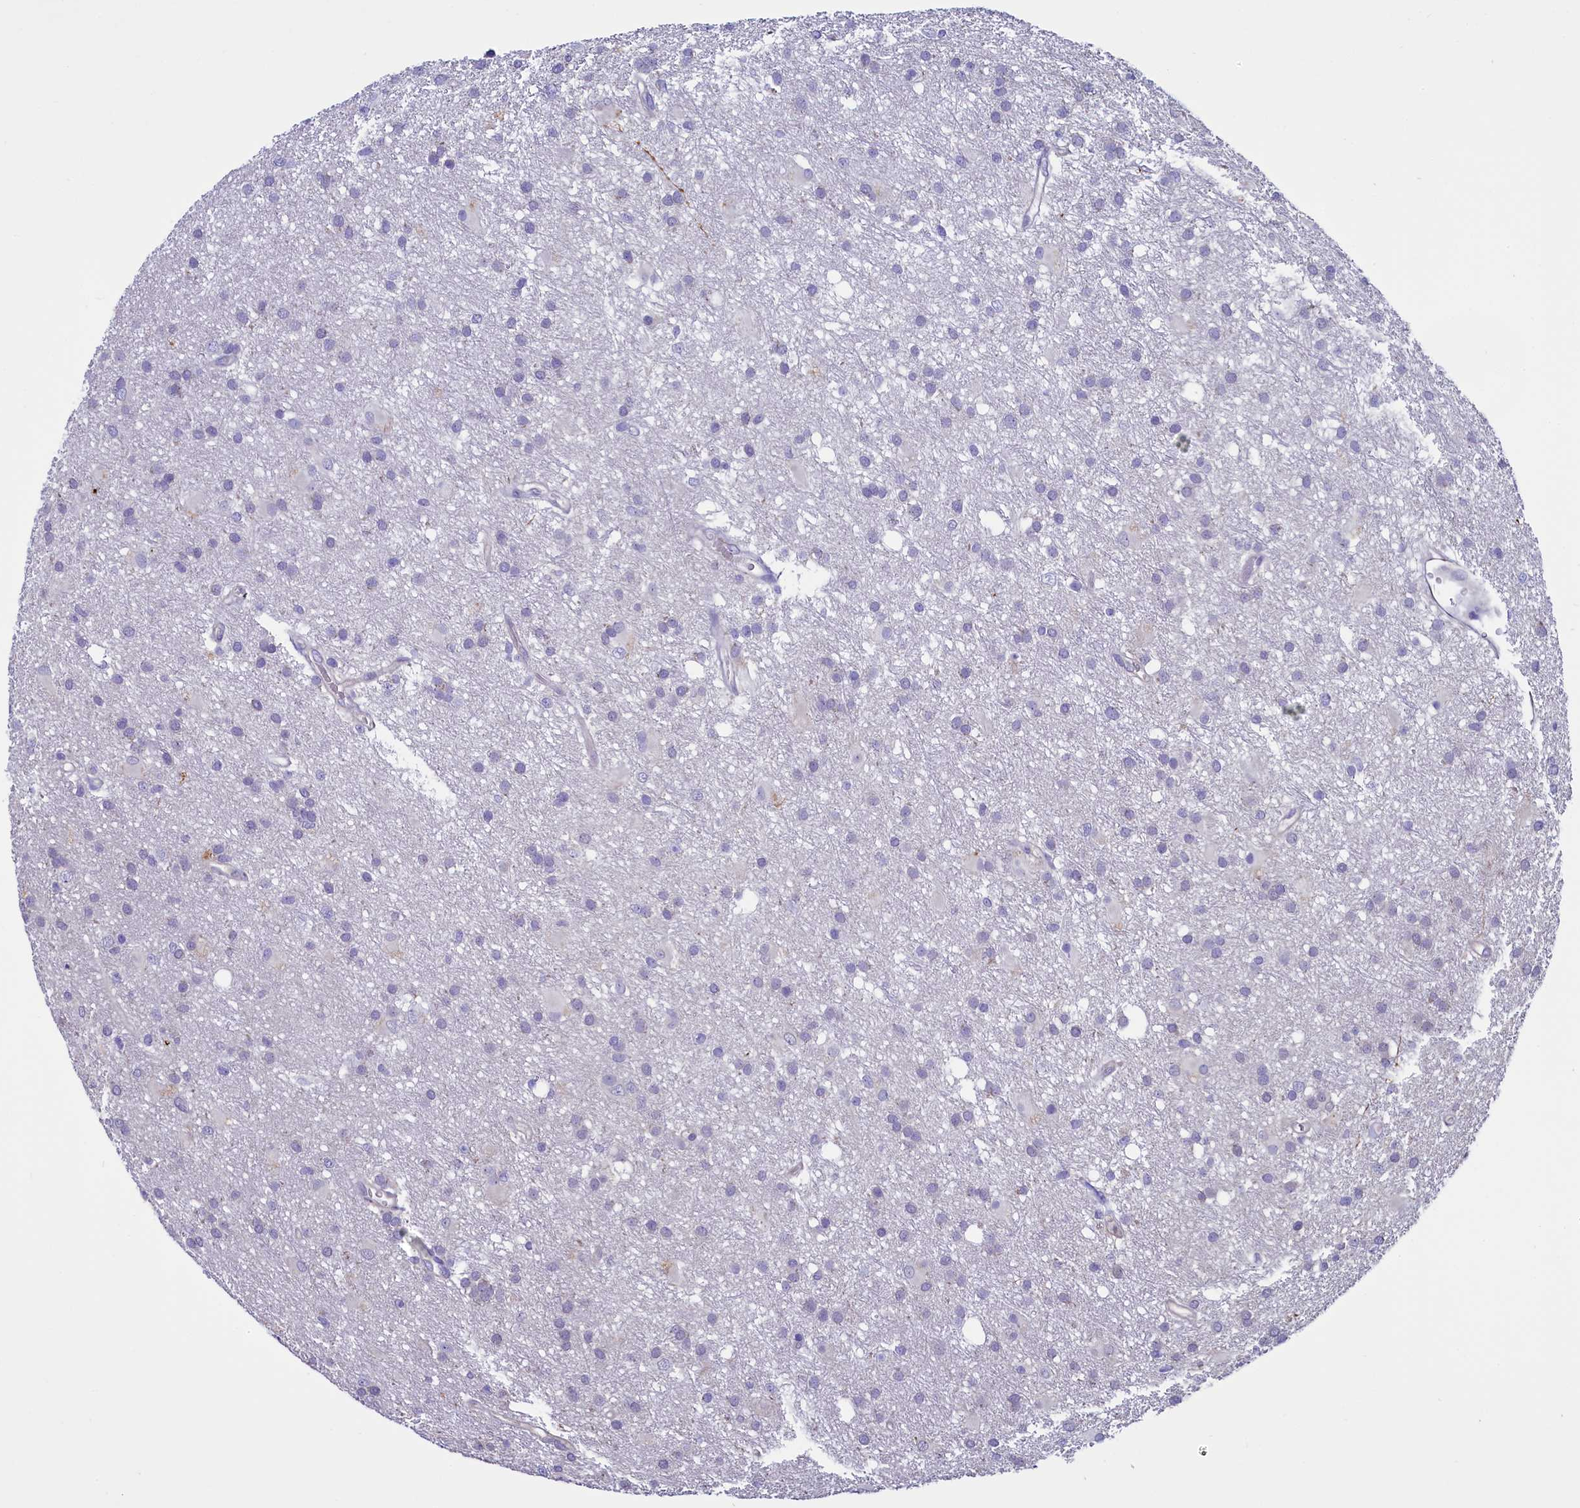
{"staining": {"intensity": "negative", "quantity": "none", "location": "none"}, "tissue": "glioma", "cell_type": "Tumor cells", "image_type": "cancer", "snomed": [{"axis": "morphology", "description": "Glioma, malignant, High grade"}, {"axis": "topography", "description": "Brain"}], "caption": "IHC of human malignant high-grade glioma demonstrates no expression in tumor cells.", "gene": "PDILT", "patient": {"sex": "male", "age": 77}}